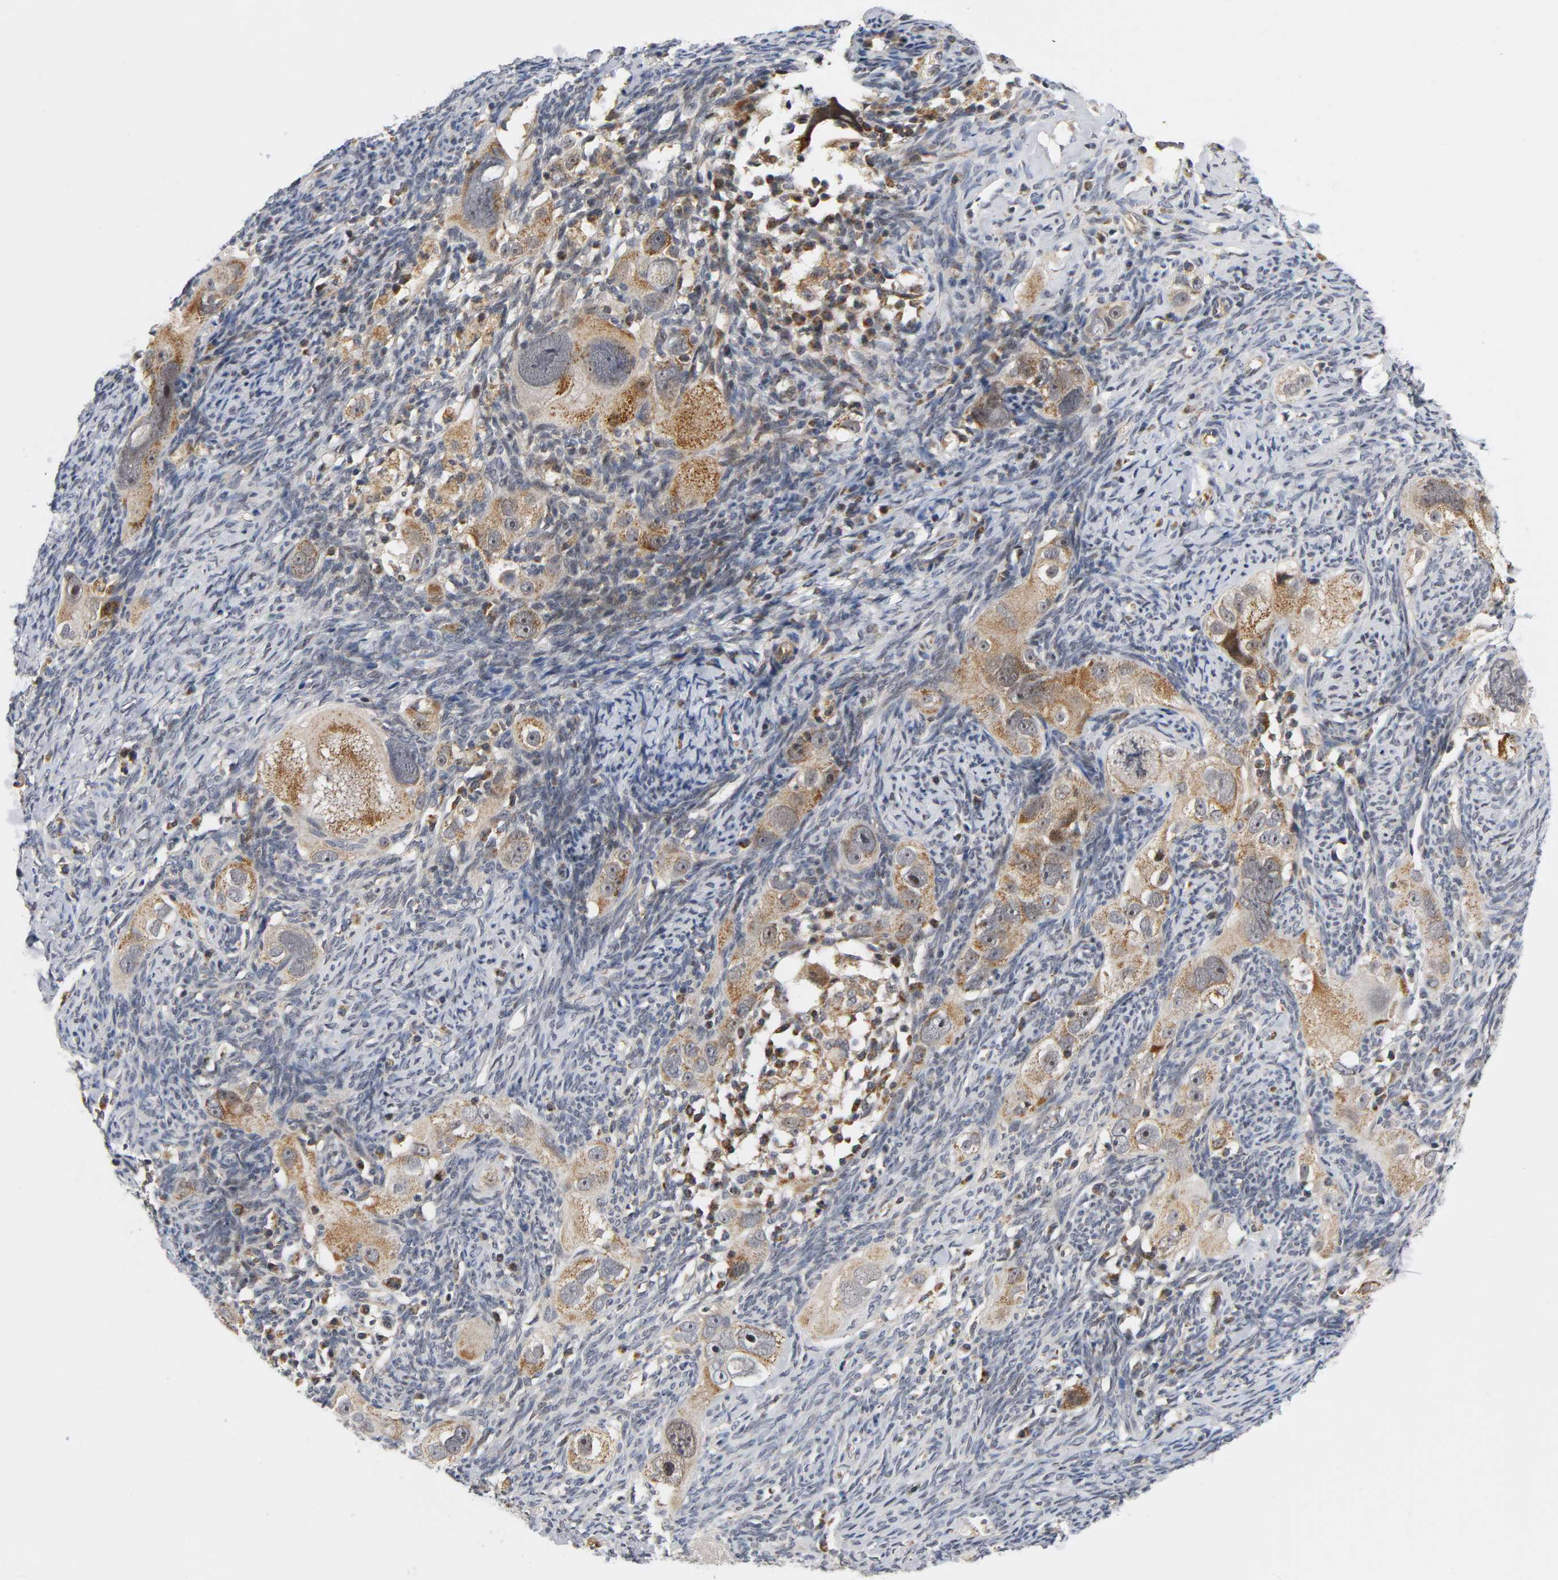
{"staining": {"intensity": "weak", "quantity": ">75%", "location": "cytoplasmic/membranous"}, "tissue": "ovarian cancer", "cell_type": "Tumor cells", "image_type": "cancer", "snomed": [{"axis": "morphology", "description": "Normal tissue, NOS"}, {"axis": "morphology", "description": "Cystadenocarcinoma, serous, NOS"}, {"axis": "topography", "description": "Ovary"}], "caption": "An IHC micrograph of neoplastic tissue is shown. Protein staining in brown labels weak cytoplasmic/membranous positivity in ovarian cancer (serous cystadenocarcinoma) within tumor cells.", "gene": "NRP1", "patient": {"sex": "female", "age": 62}}